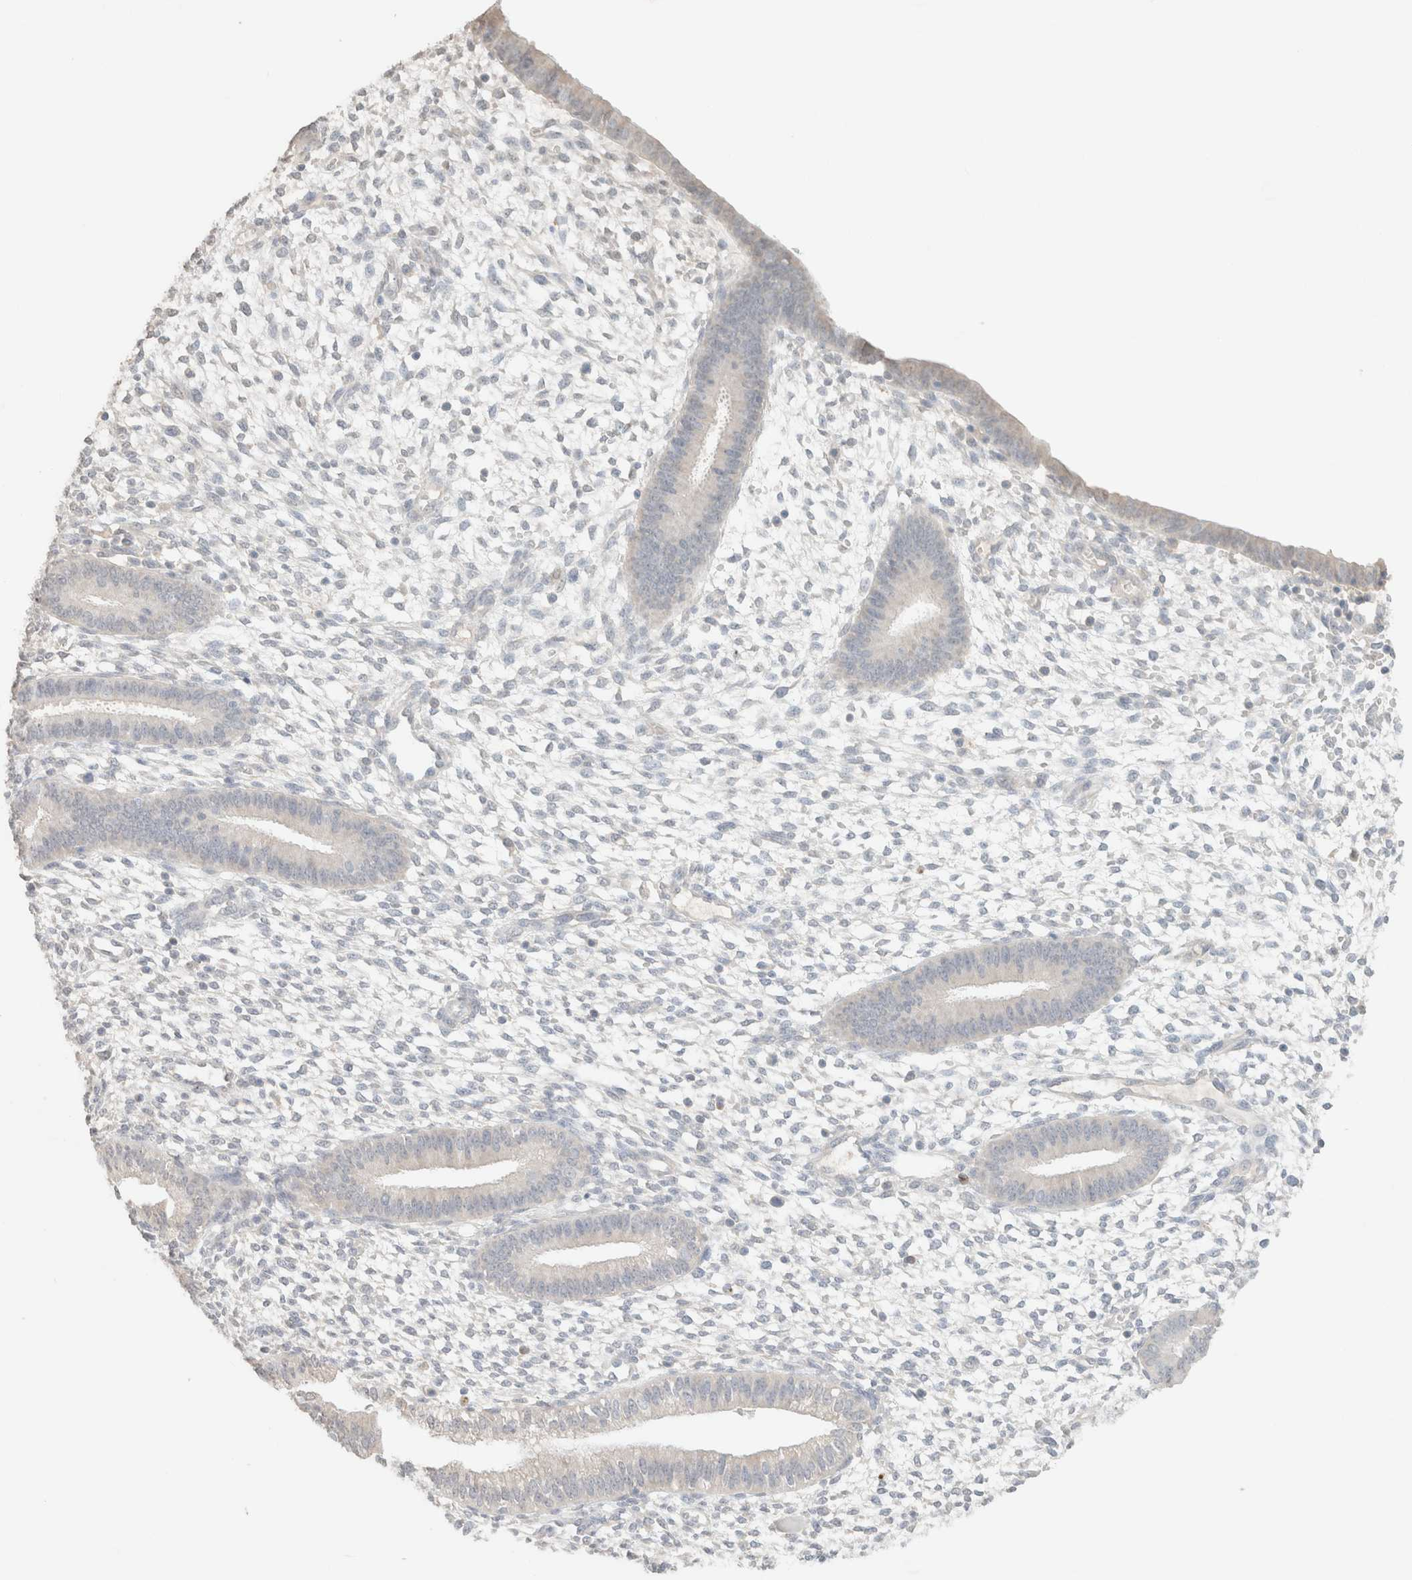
{"staining": {"intensity": "negative", "quantity": "none", "location": "none"}, "tissue": "endometrium", "cell_type": "Cells in endometrial stroma", "image_type": "normal", "snomed": [{"axis": "morphology", "description": "Normal tissue, NOS"}, {"axis": "topography", "description": "Endometrium"}], "caption": "Micrograph shows no protein expression in cells in endometrial stroma of unremarkable endometrium.", "gene": "CPA1", "patient": {"sex": "female", "age": 46}}